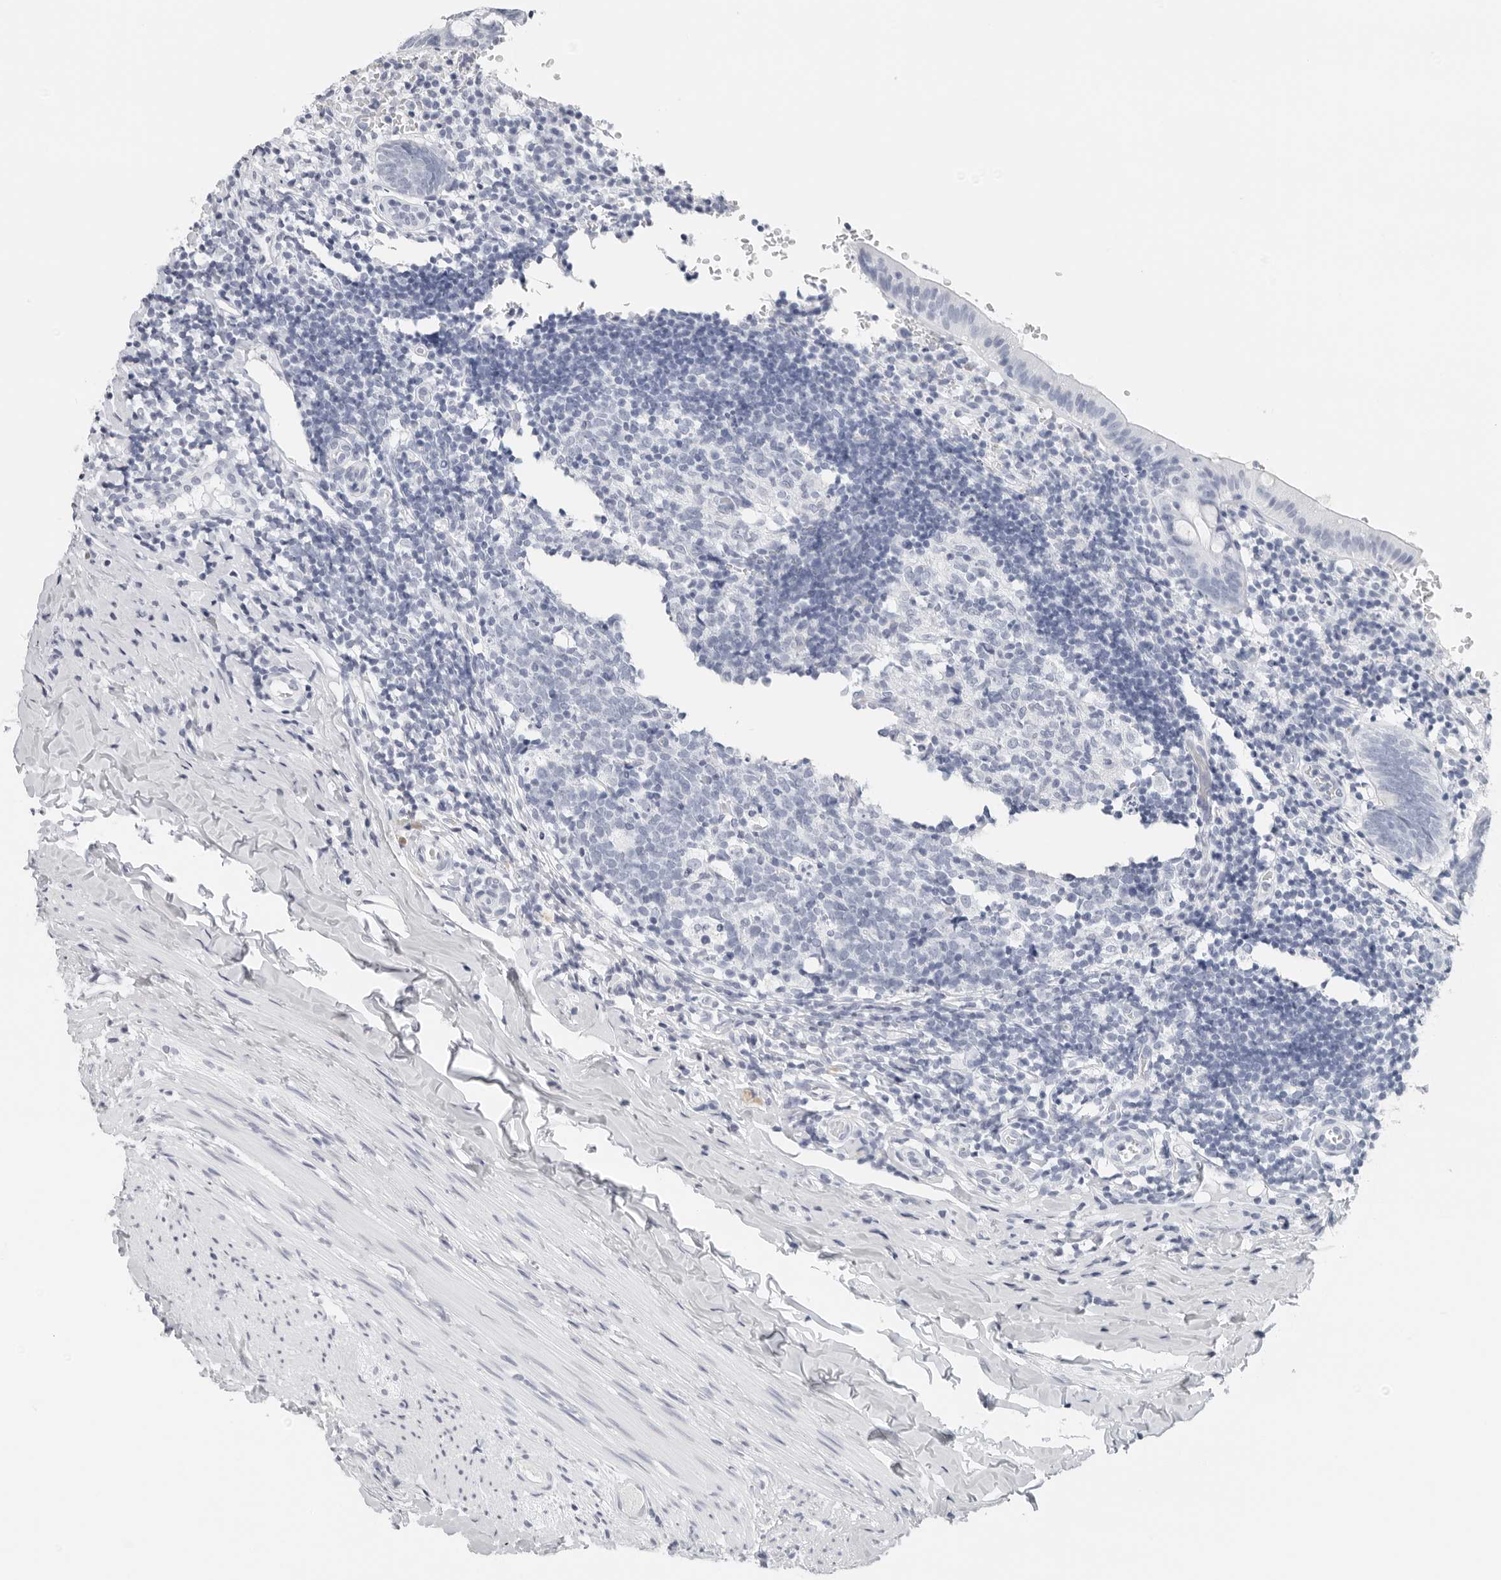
{"staining": {"intensity": "negative", "quantity": "none", "location": "none"}, "tissue": "appendix", "cell_type": "Glandular cells", "image_type": "normal", "snomed": [{"axis": "morphology", "description": "Normal tissue, NOS"}, {"axis": "topography", "description": "Appendix"}], "caption": "This is an immunohistochemistry histopathology image of benign appendix. There is no staining in glandular cells.", "gene": "CST1", "patient": {"sex": "male", "age": 8}}